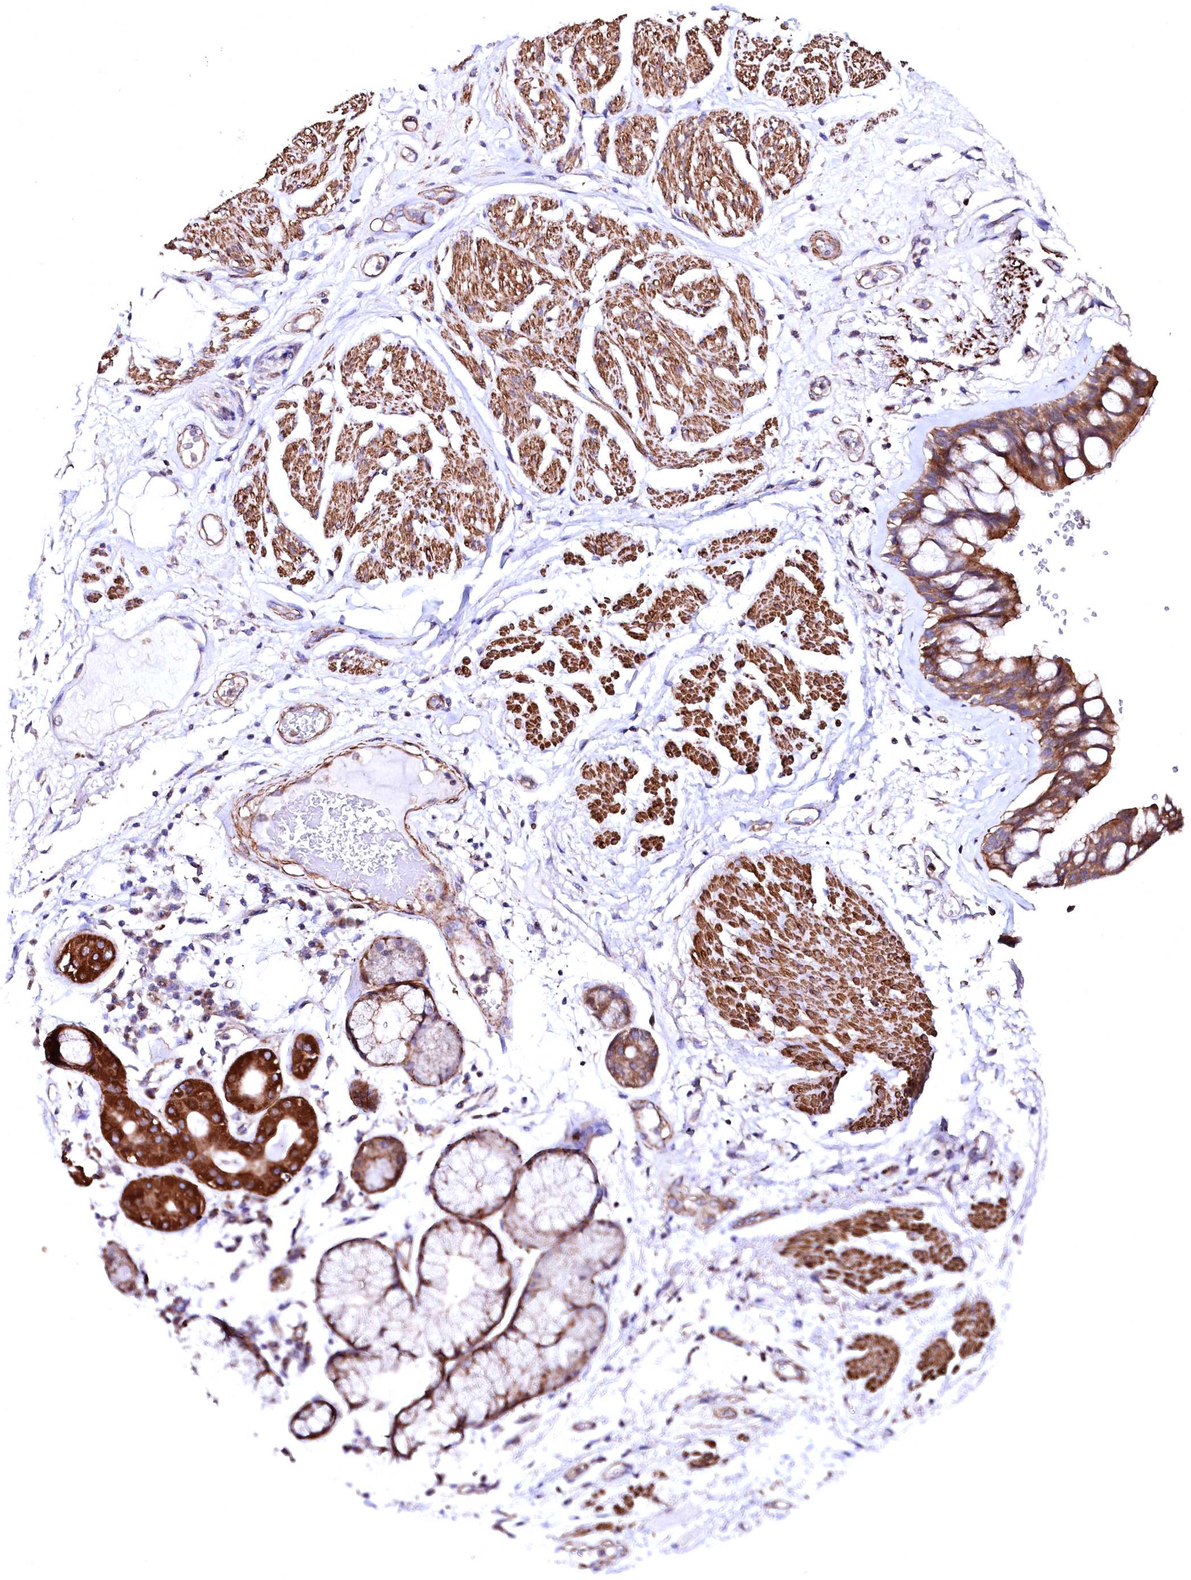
{"staining": {"intensity": "weak", "quantity": ">75%", "location": "cytoplasmic/membranous"}, "tissue": "adipose tissue", "cell_type": "Adipocytes", "image_type": "normal", "snomed": [{"axis": "morphology", "description": "Normal tissue, NOS"}, {"axis": "topography", "description": "Bronchus"}], "caption": "A high-resolution photomicrograph shows immunohistochemistry (IHC) staining of benign adipose tissue, which demonstrates weak cytoplasmic/membranous staining in approximately >75% of adipocytes.", "gene": "GPR176", "patient": {"sex": "male", "age": 66}}